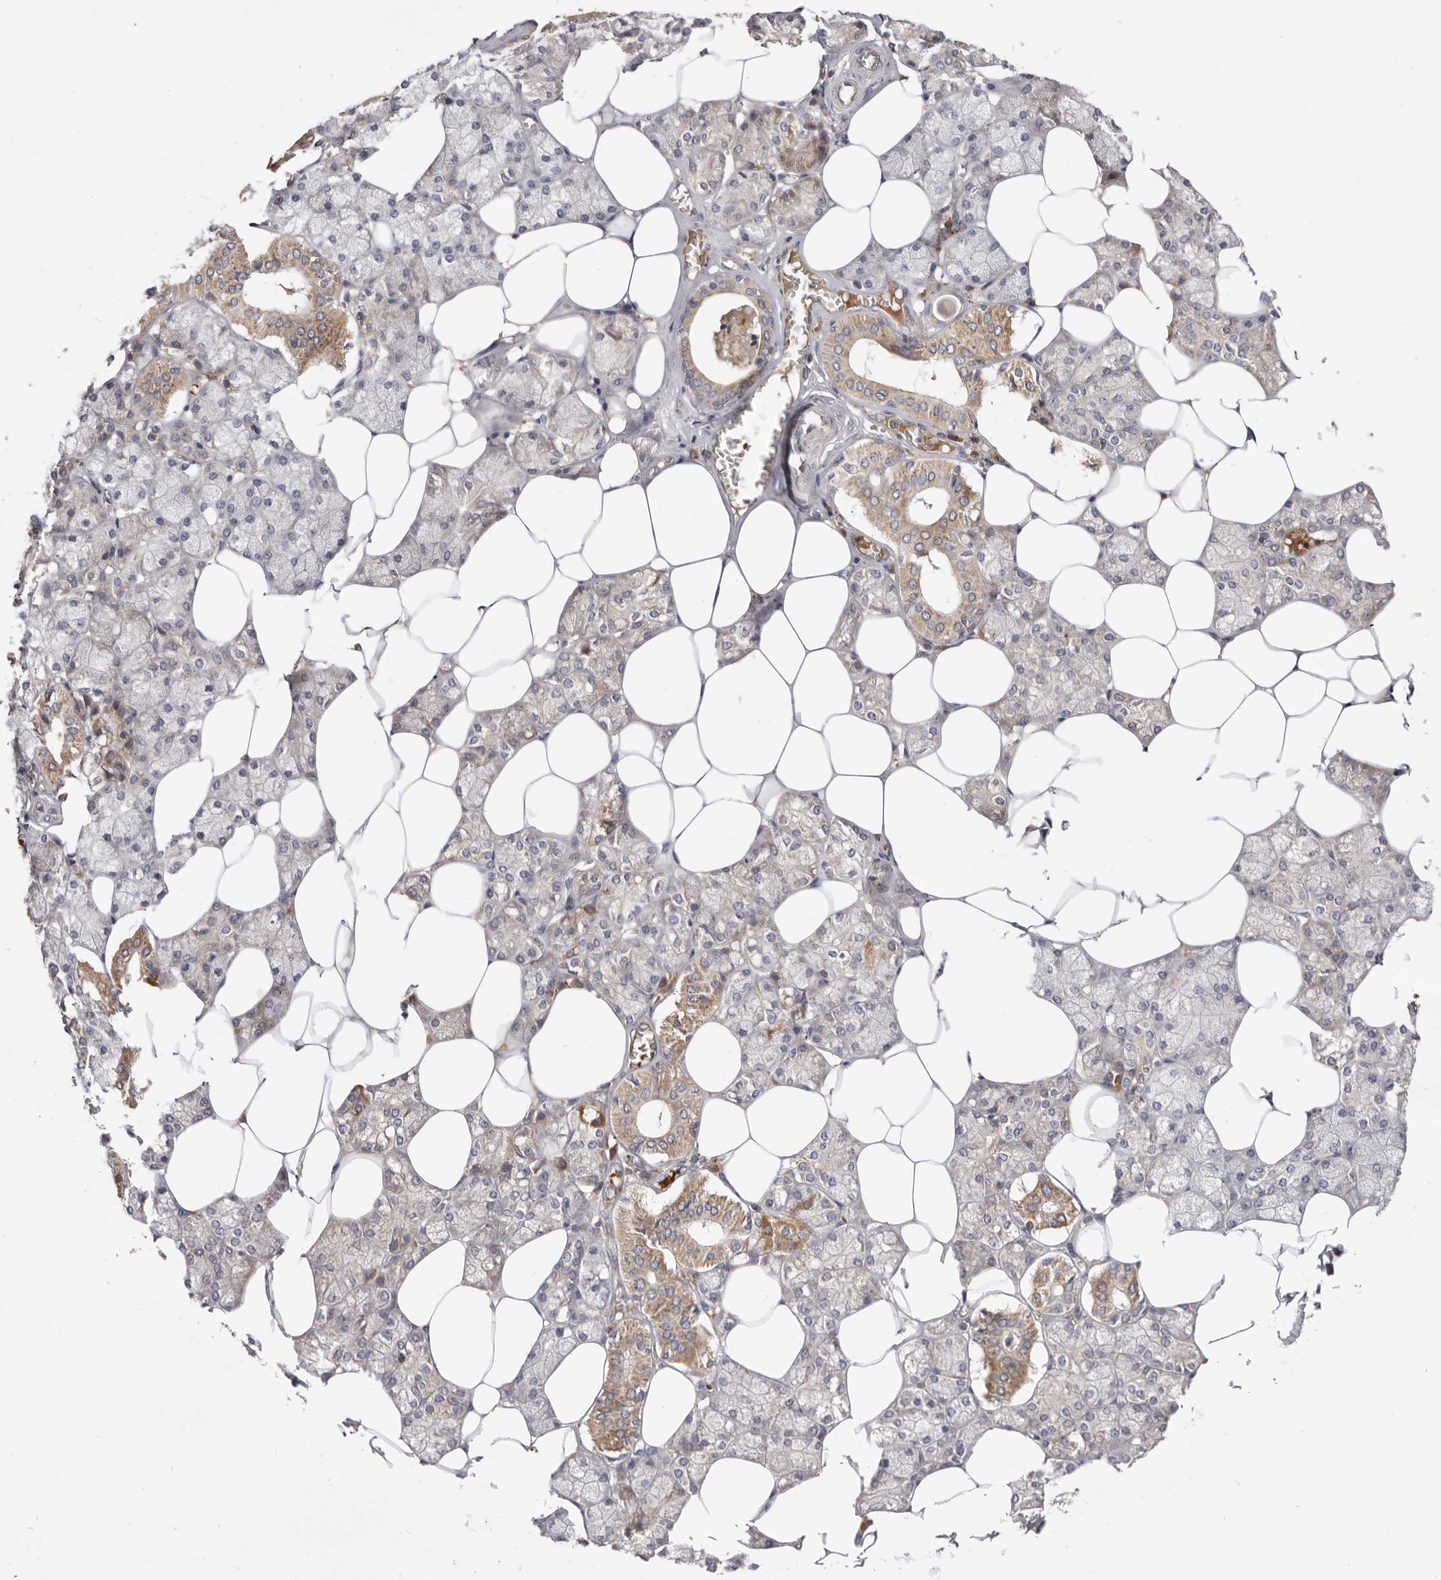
{"staining": {"intensity": "moderate", "quantity": "<25%", "location": "cytoplasmic/membranous"}, "tissue": "salivary gland", "cell_type": "Glandular cells", "image_type": "normal", "snomed": [{"axis": "morphology", "description": "Normal tissue, NOS"}, {"axis": "topography", "description": "Salivary gland"}], "caption": "The histopathology image exhibits immunohistochemical staining of benign salivary gland. There is moderate cytoplasmic/membranous expression is appreciated in approximately <25% of glandular cells.", "gene": "RNF213", "patient": {"sex": "male", "age": 62}}